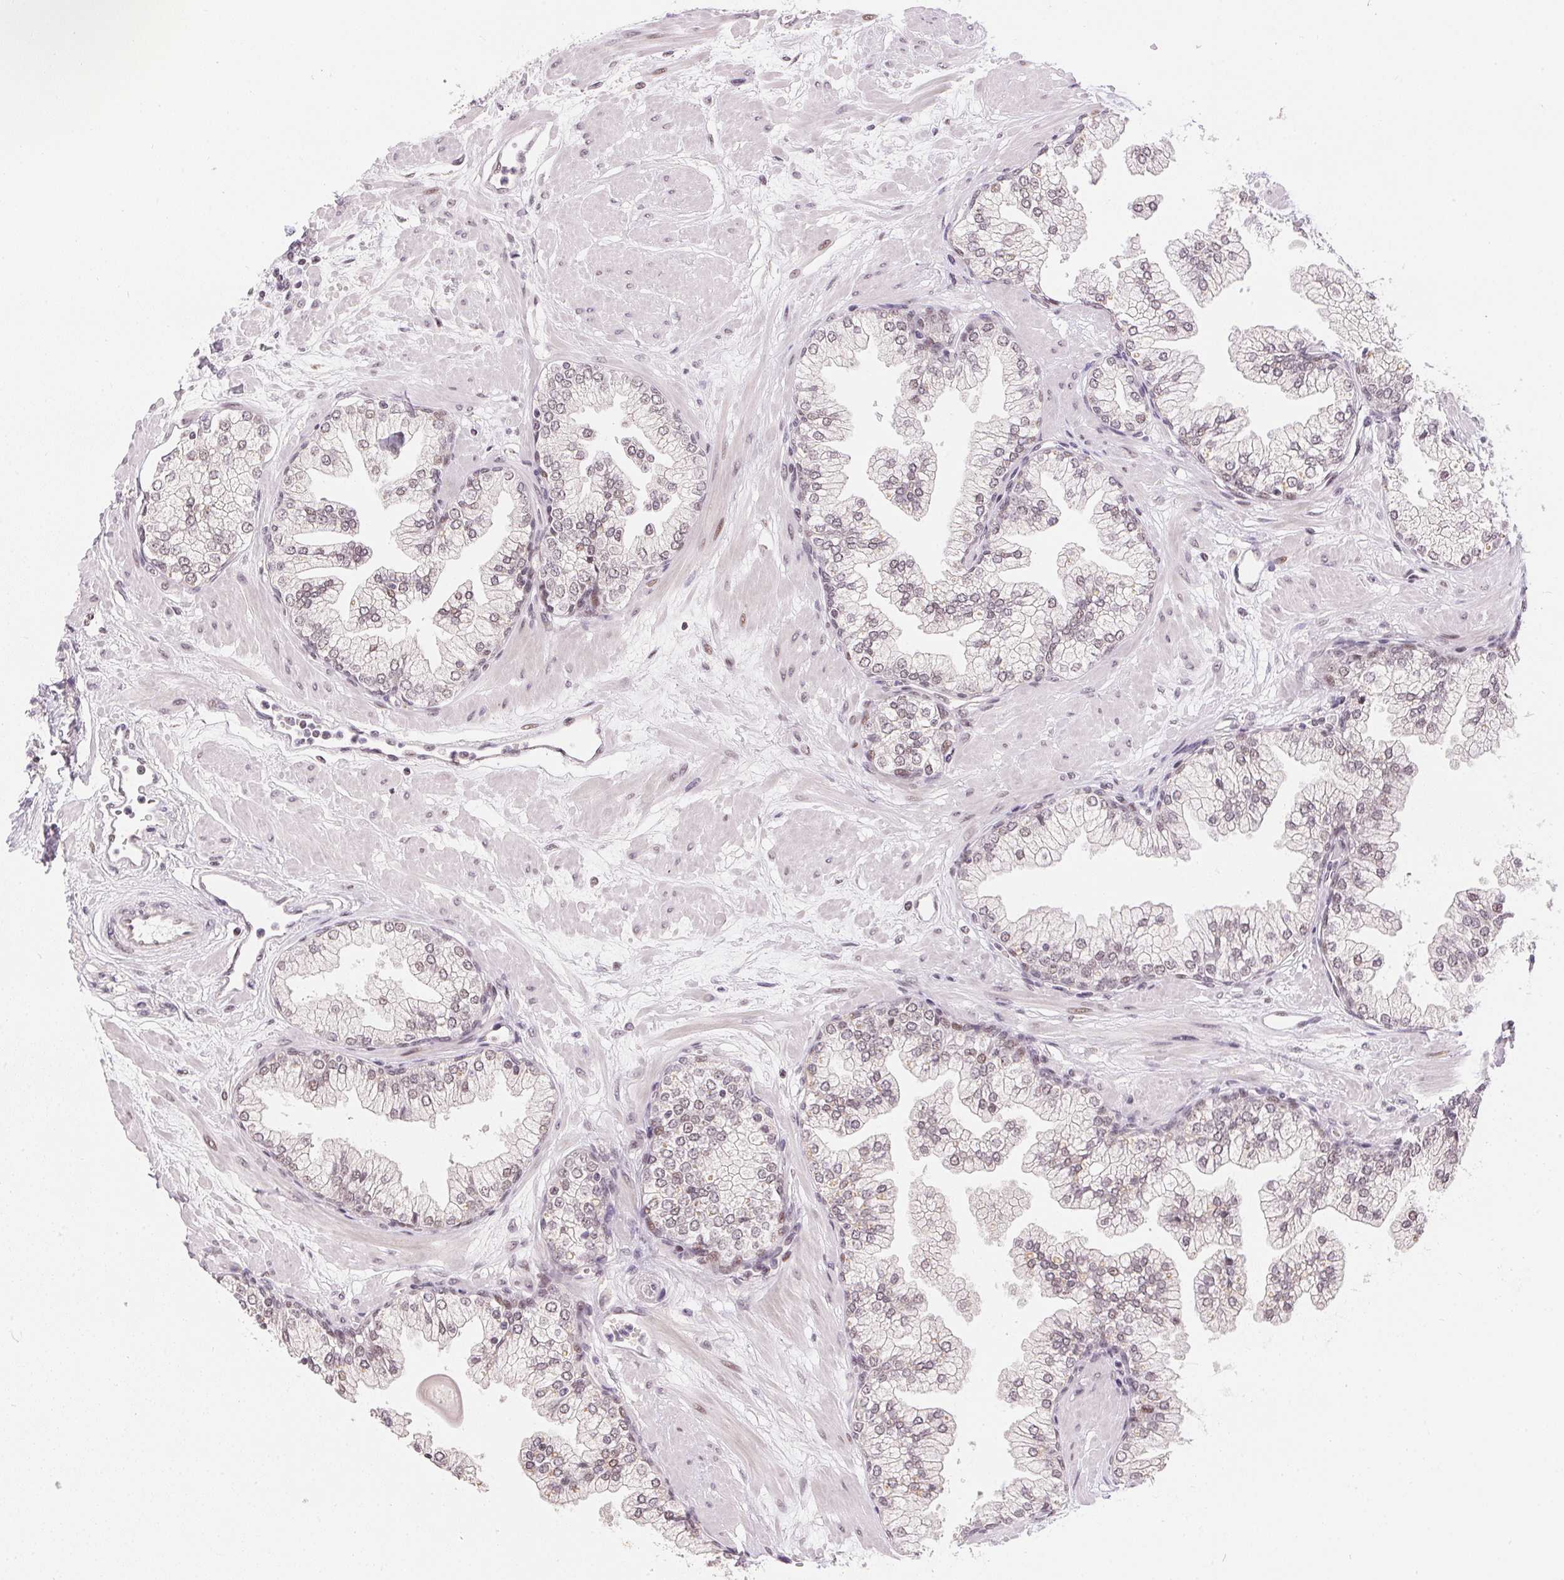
{"staining": {"intensity": "weak", "quantity": "25%-75%", "location": "nuclear"}, "tissue": "prostate", "cell_type": "Glandular cells", "image_type": "normal", "snomed": [{"axis": "morphology", "description": "Normal tissue, NOS"}, {"axis": "topography", "description": "Prostate"}, {"axis": "topography", "description": "Peripheral nerve tissue"}], "caption": "Immunohistochemistry (IHC) photomicrograph of benign prostate stained for a protein (brown), which exhibits low levels of weak nuclear staining in about 25%-75% of glandular cells.", "gene": "KDM4D", "patient": {"sex": "male", "age": 61}}